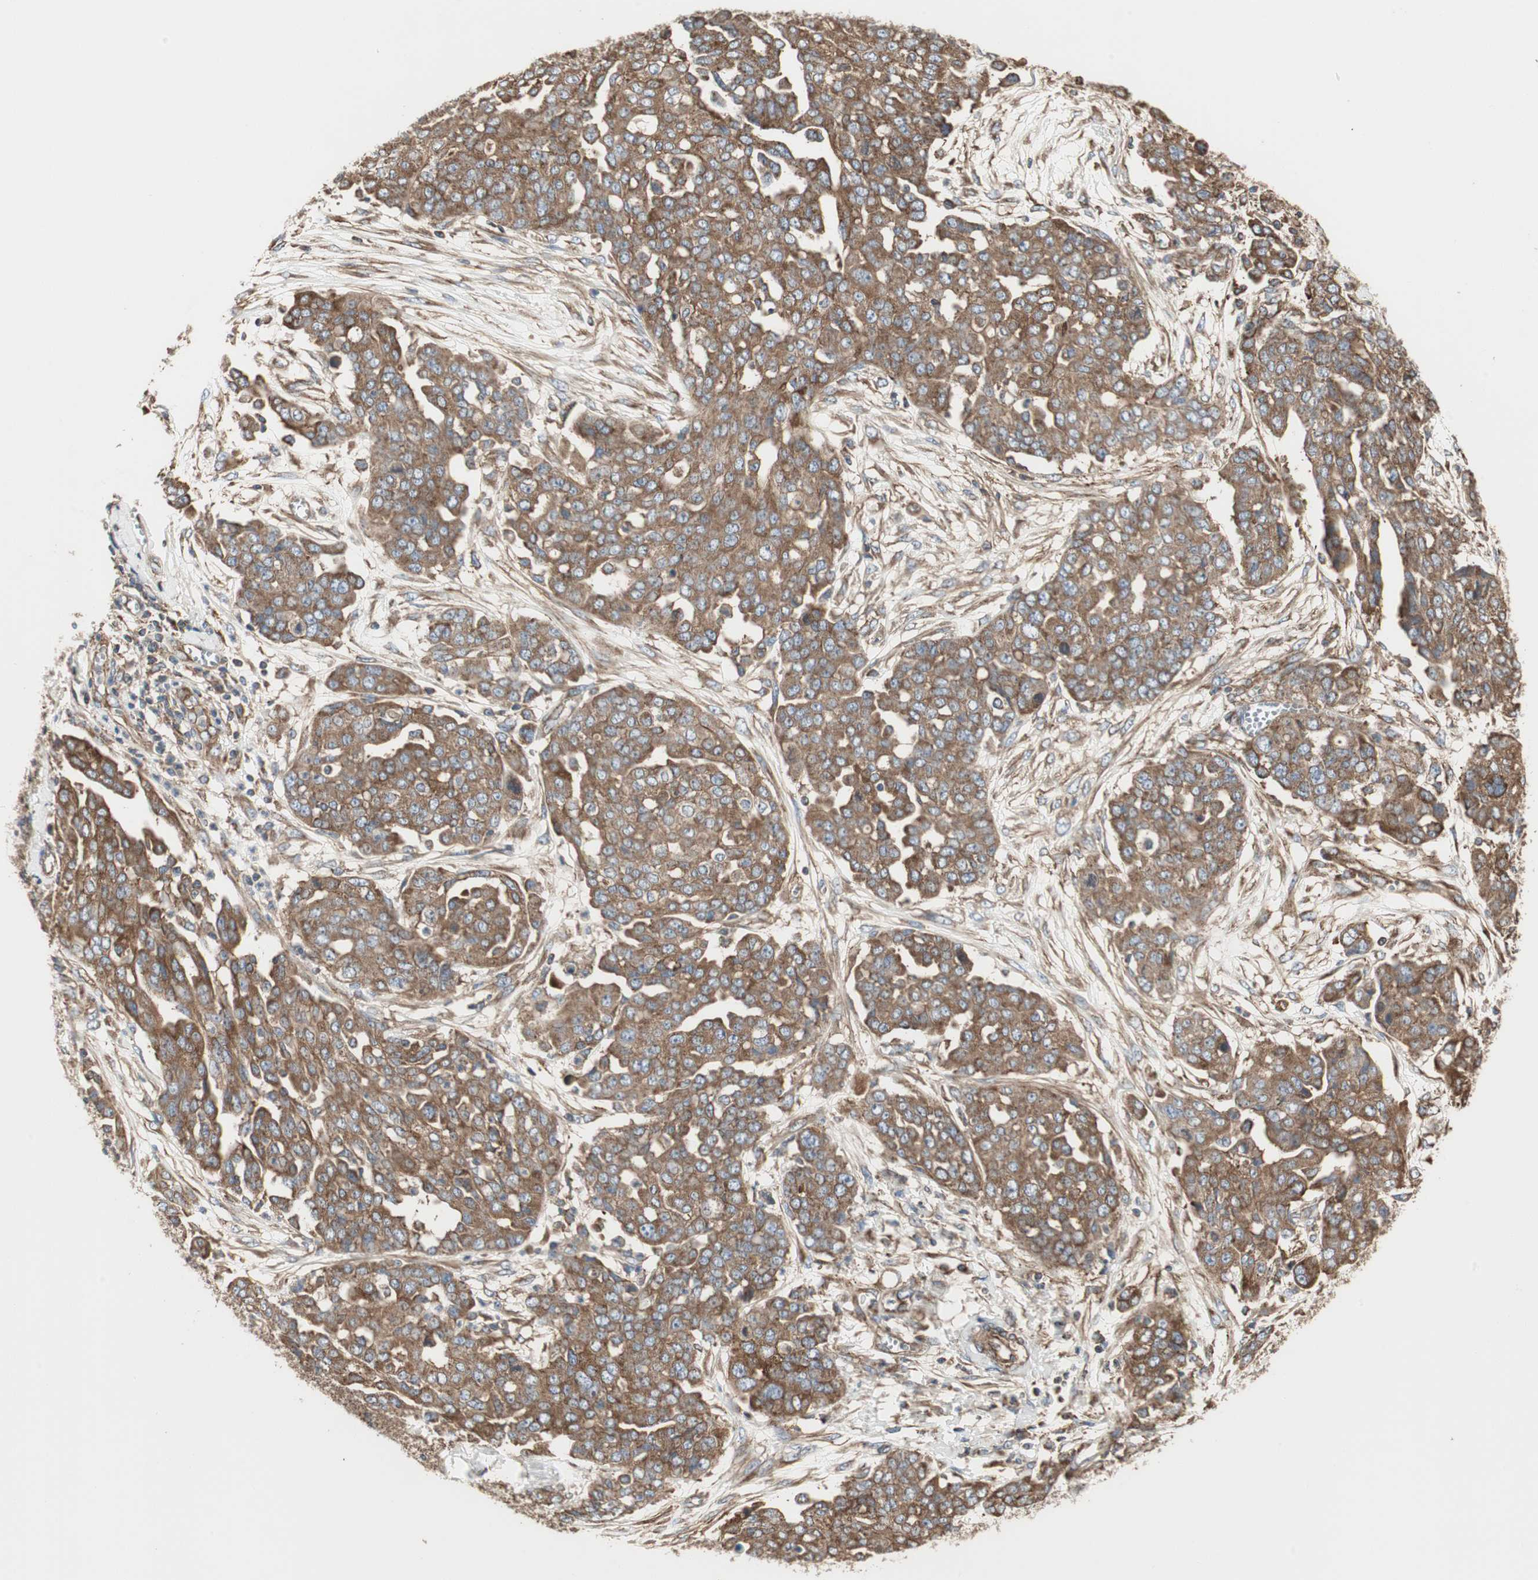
{"staining": {"intensity": "moderate", "quantity": ">75%", "location": "cytoplasmic/membranous"}, "tissue": "ovarian cancer", "cell_type": "Tumor cells", "image_type": "cancer", "snomed": [{"axis": "morphology", "description": "Cystadenocarcinoma, serous, NOS"}, {"axis": "topography", "description": "Soft tissue"}, {"axis": "topography", "description": "Ovary"}], "caption": "IHC of ovarian serous cystadenocarcinoma reveals medium levels of moderate cytoplasmic/membranous positivity in about >75% of tumor cells.", "gene": "H6PD", "patient": {"sex": "female", "age": 57}}